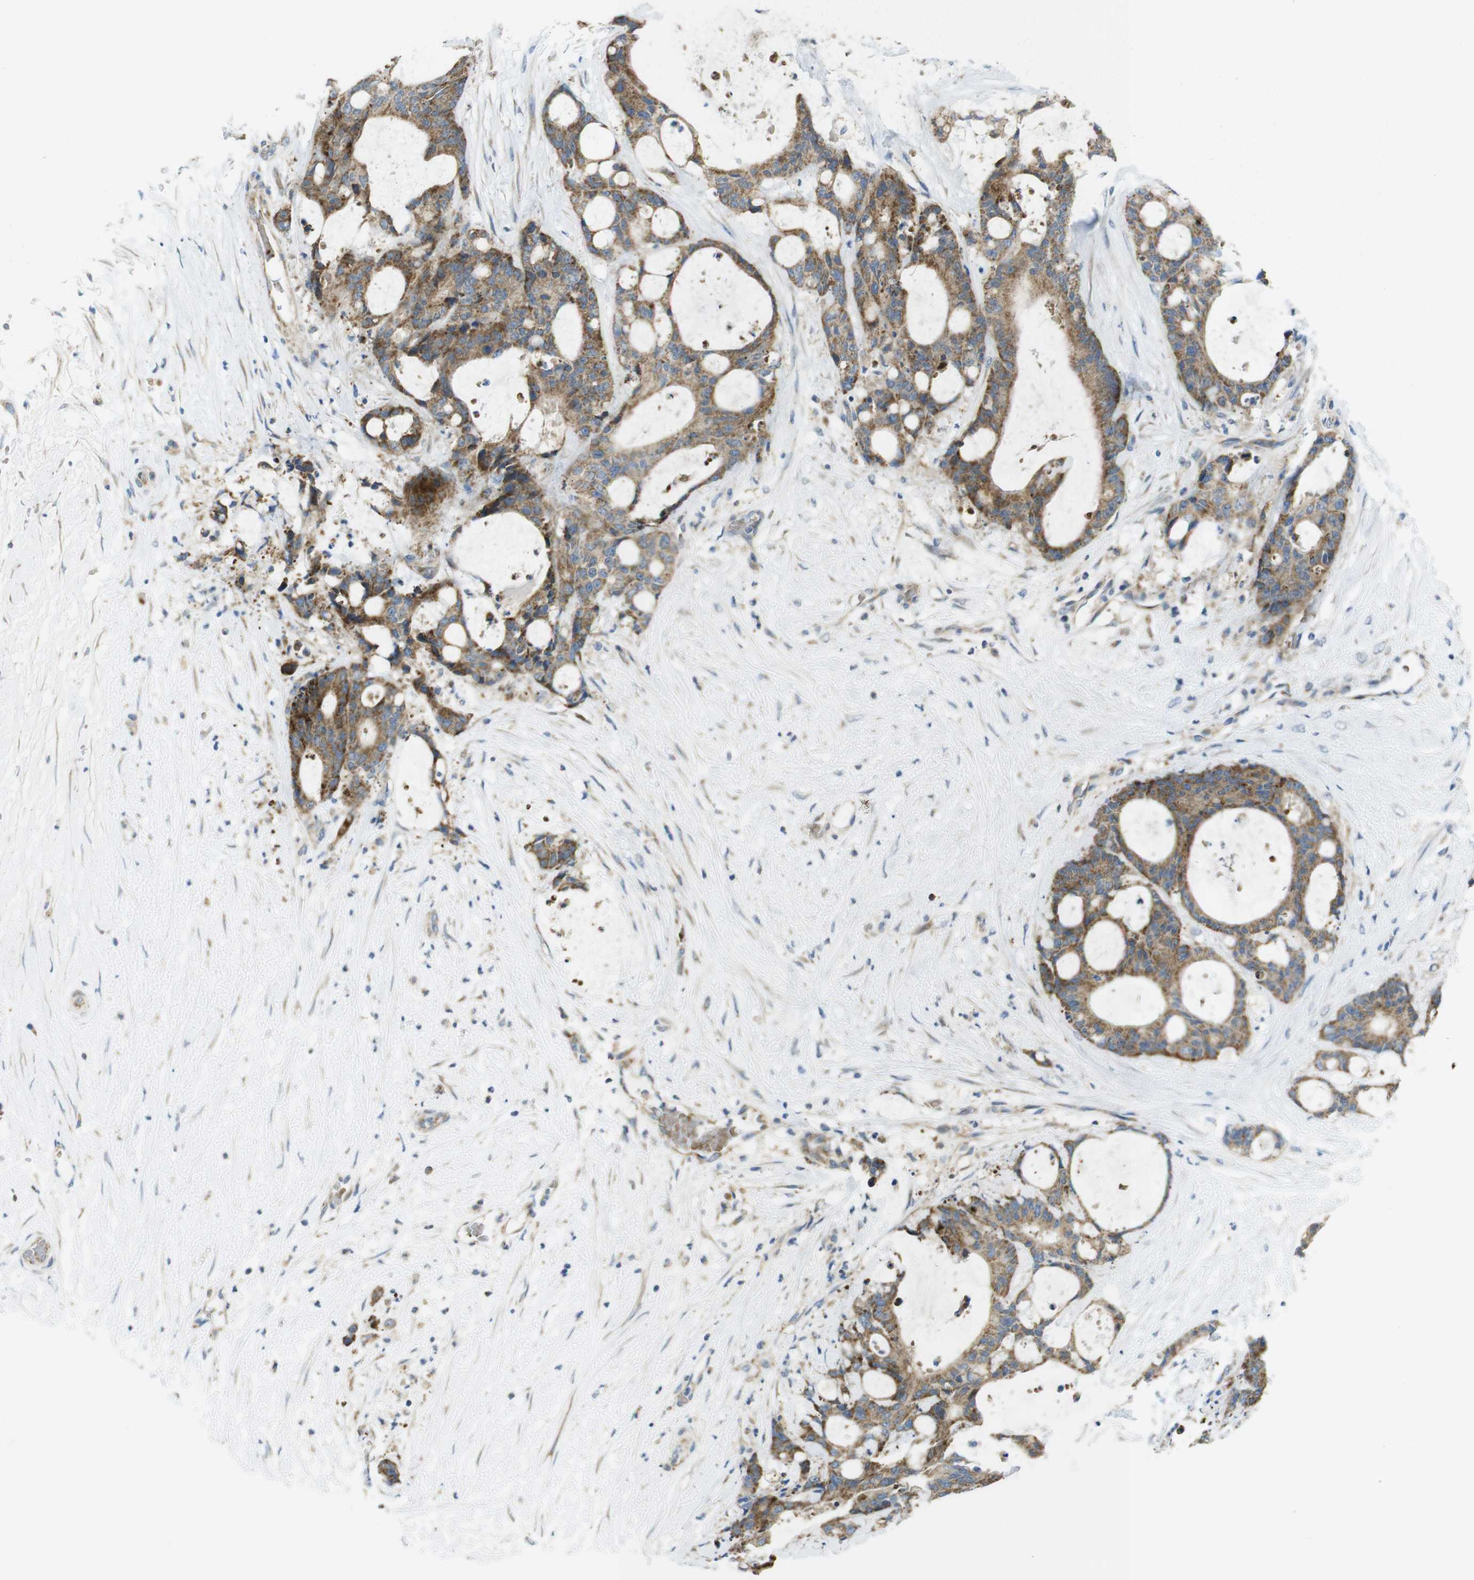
{"staining": {"intensity": "moderate", "quantity": ">75%", "location": "cytoplasmic/membranous"}, "tissue": "liver cancer", "cell_type": "Tumor cells", "image_type": "cancer", "snomed": [{"axis": "morphology", "description": "Cholangiocarcinoma"}, {"axis": "topography", "description": "Liver"}], "caption": "Protein analysis of cholangiocarcinoma (liver) tissue reveals moderate cytoplasmic/membranous staining in approximately >75% of tumor cells.", "gene": "MARCHF1", "patient": {"sex": "female", "age": 73}}